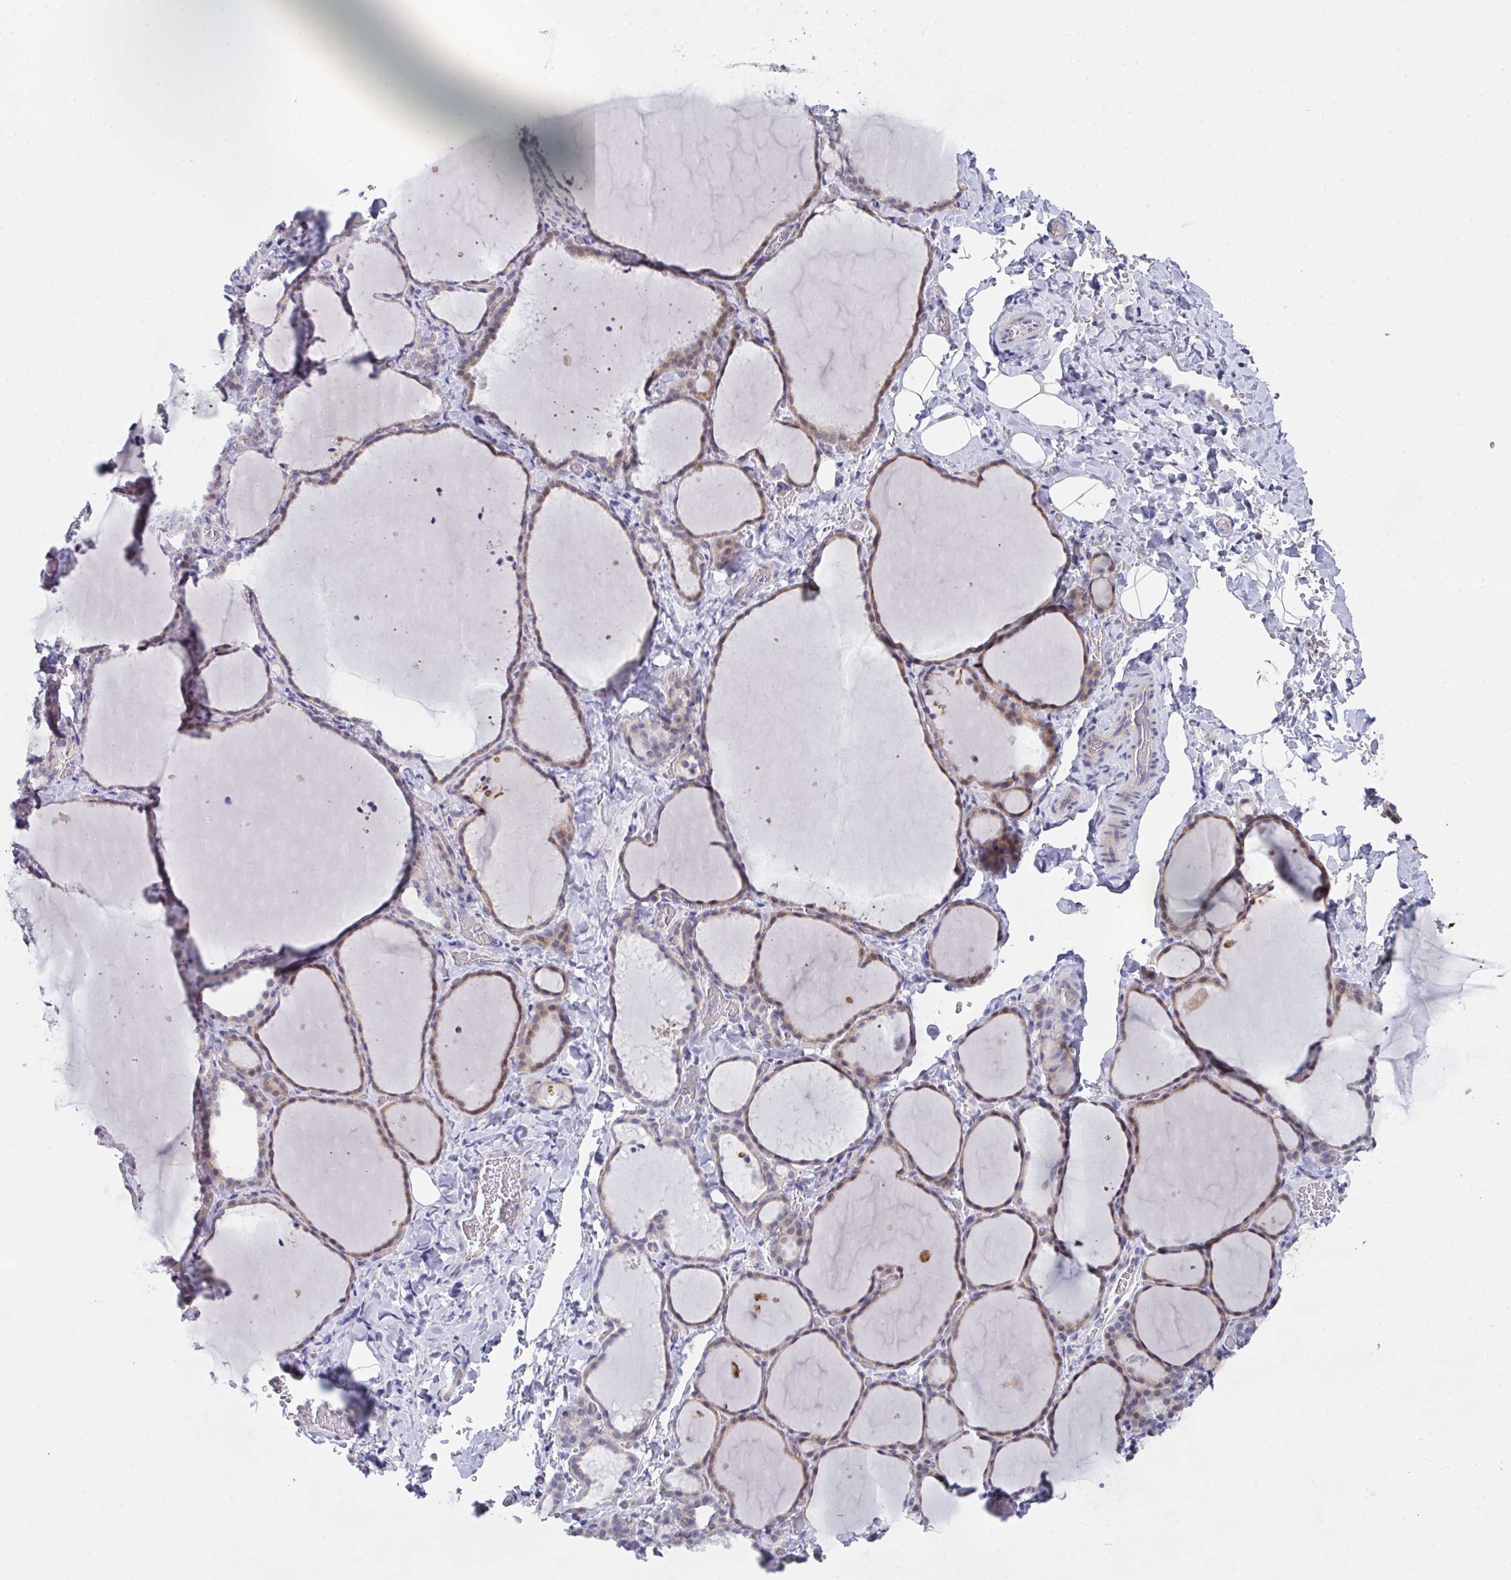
{"staining": {"intensity": "weak", "quantity": "25%-75%", "location": "cytoplasmic/membranous"}, "tissue": "thyroid gland", "cell_type": "Glandular cells", "image_type": "normal", "snomed": [{"axis": "morphology", "description": "Normal tissue, NOS"}, {"axis": "topography", "description": "Thyroid gland"}], "caption": "A micrograph showing weak cytoplasmic/membranous expression in approximately 25%-75% of glandular cells in normal thyroid gland, as visualized by brown immunohistochemical staining.", "gene": "FBXO47", "patient": {"sex": "female", "age": 22}}